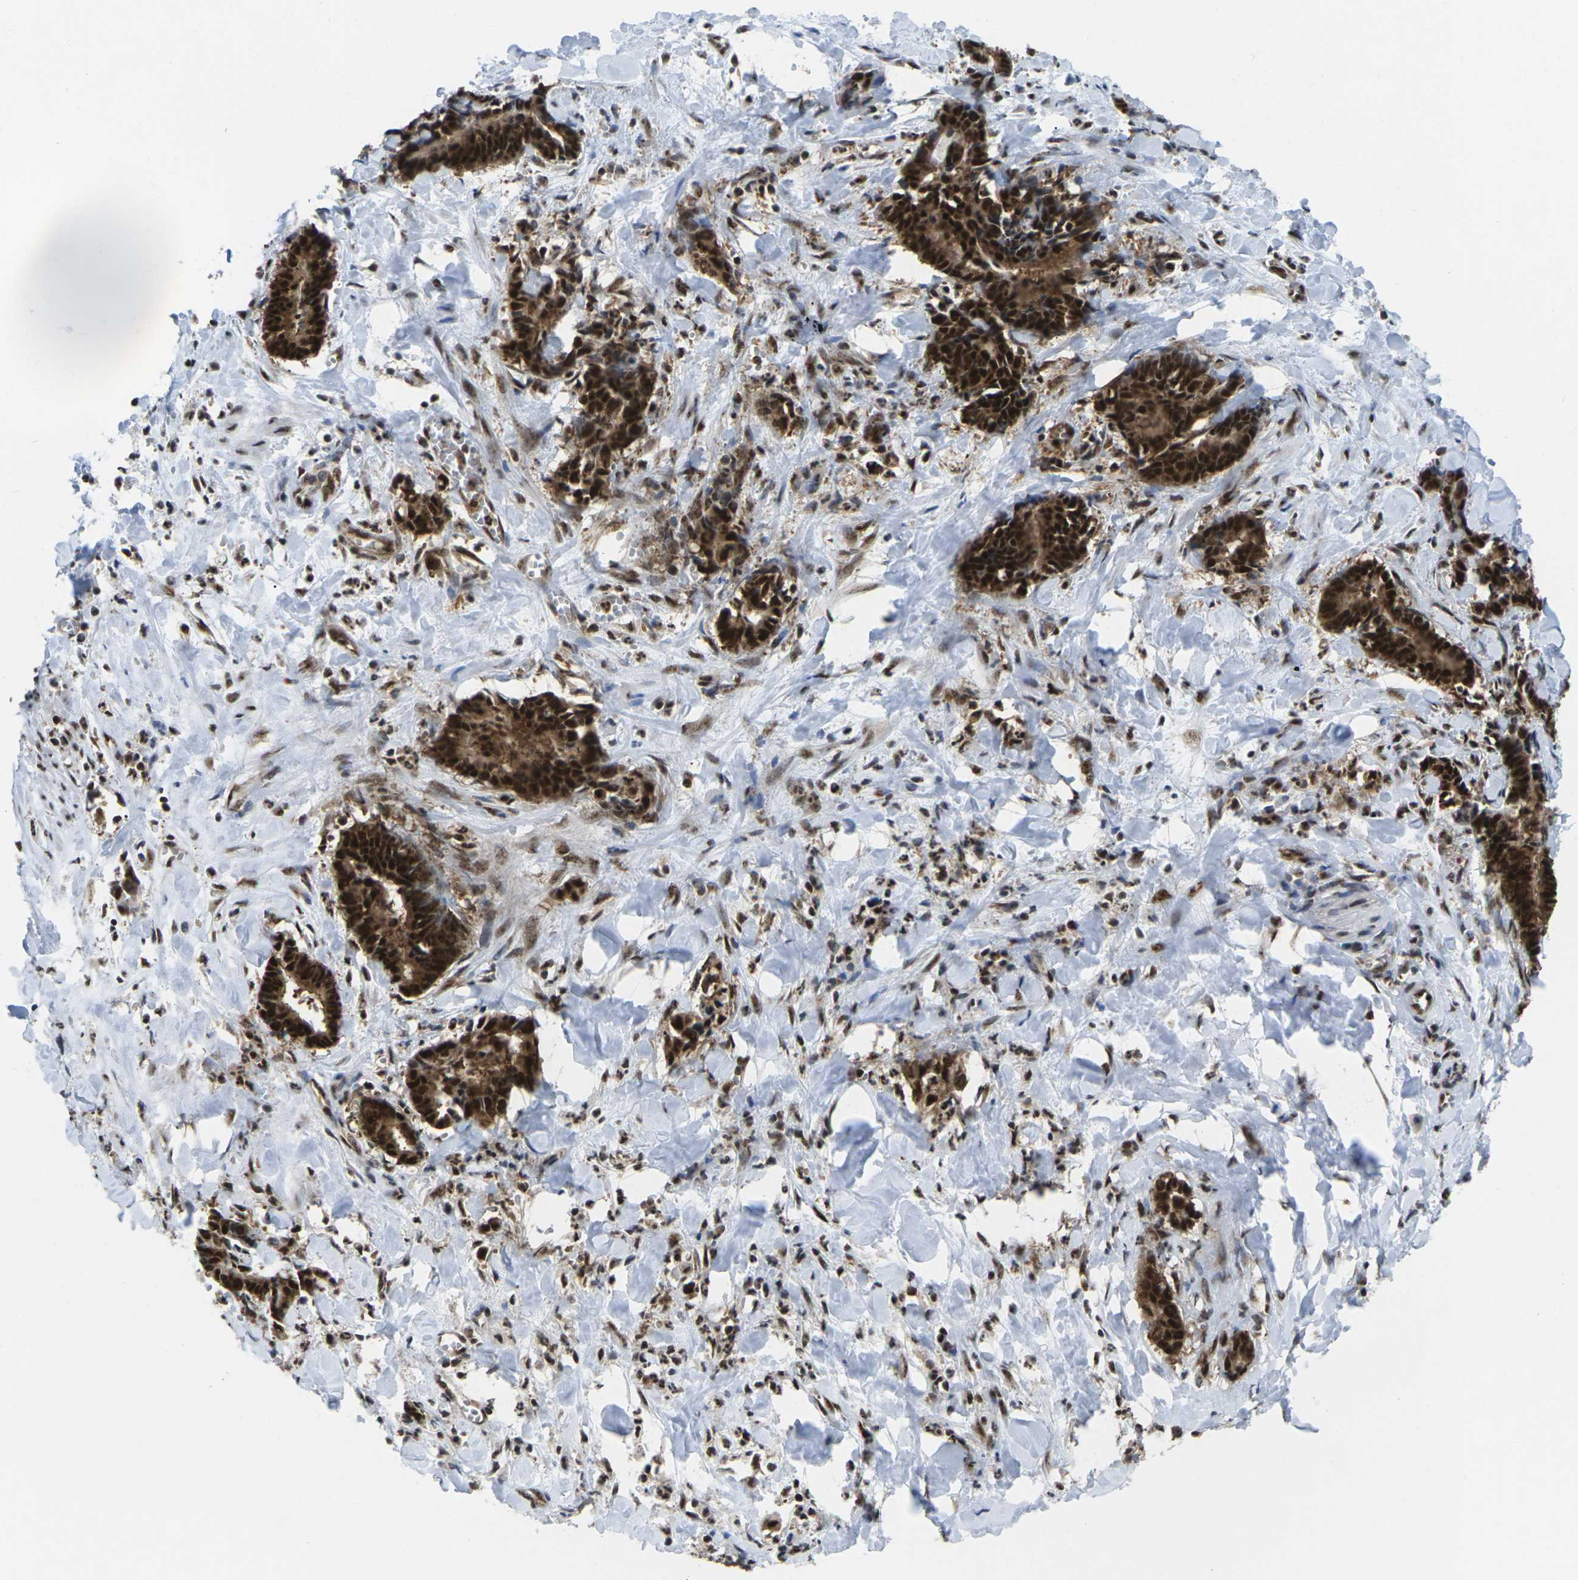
{"staining": {"intensity": "strong", "quantity": ">75%", "location": "cytoplasmic/membranous,nuclear"}, "tissue": "cervical cancer", "cell_type": "Tumor cells", "image_type": "cancer", "snomed": [{"axis": "morphology", "description": "Adenocarcinoma, NOS"}, {"axis": "topography", "description": "Cervix"}], "caption": "Immunohistochemical staining of human cervical cancer (adenocarcinoma) exhibits high levels of strong cytoplasmic/membranous and nuclear protein staining in about >75% of tumor cells. The staining is performed using DAB (3,3'-diaminobenzidine) brown chromogen to label protein expression. The nuclei are counter-stained blue using hematoxylin.", "gene": "MAGOH", "patient": {"sex": "female", "age": 44}}